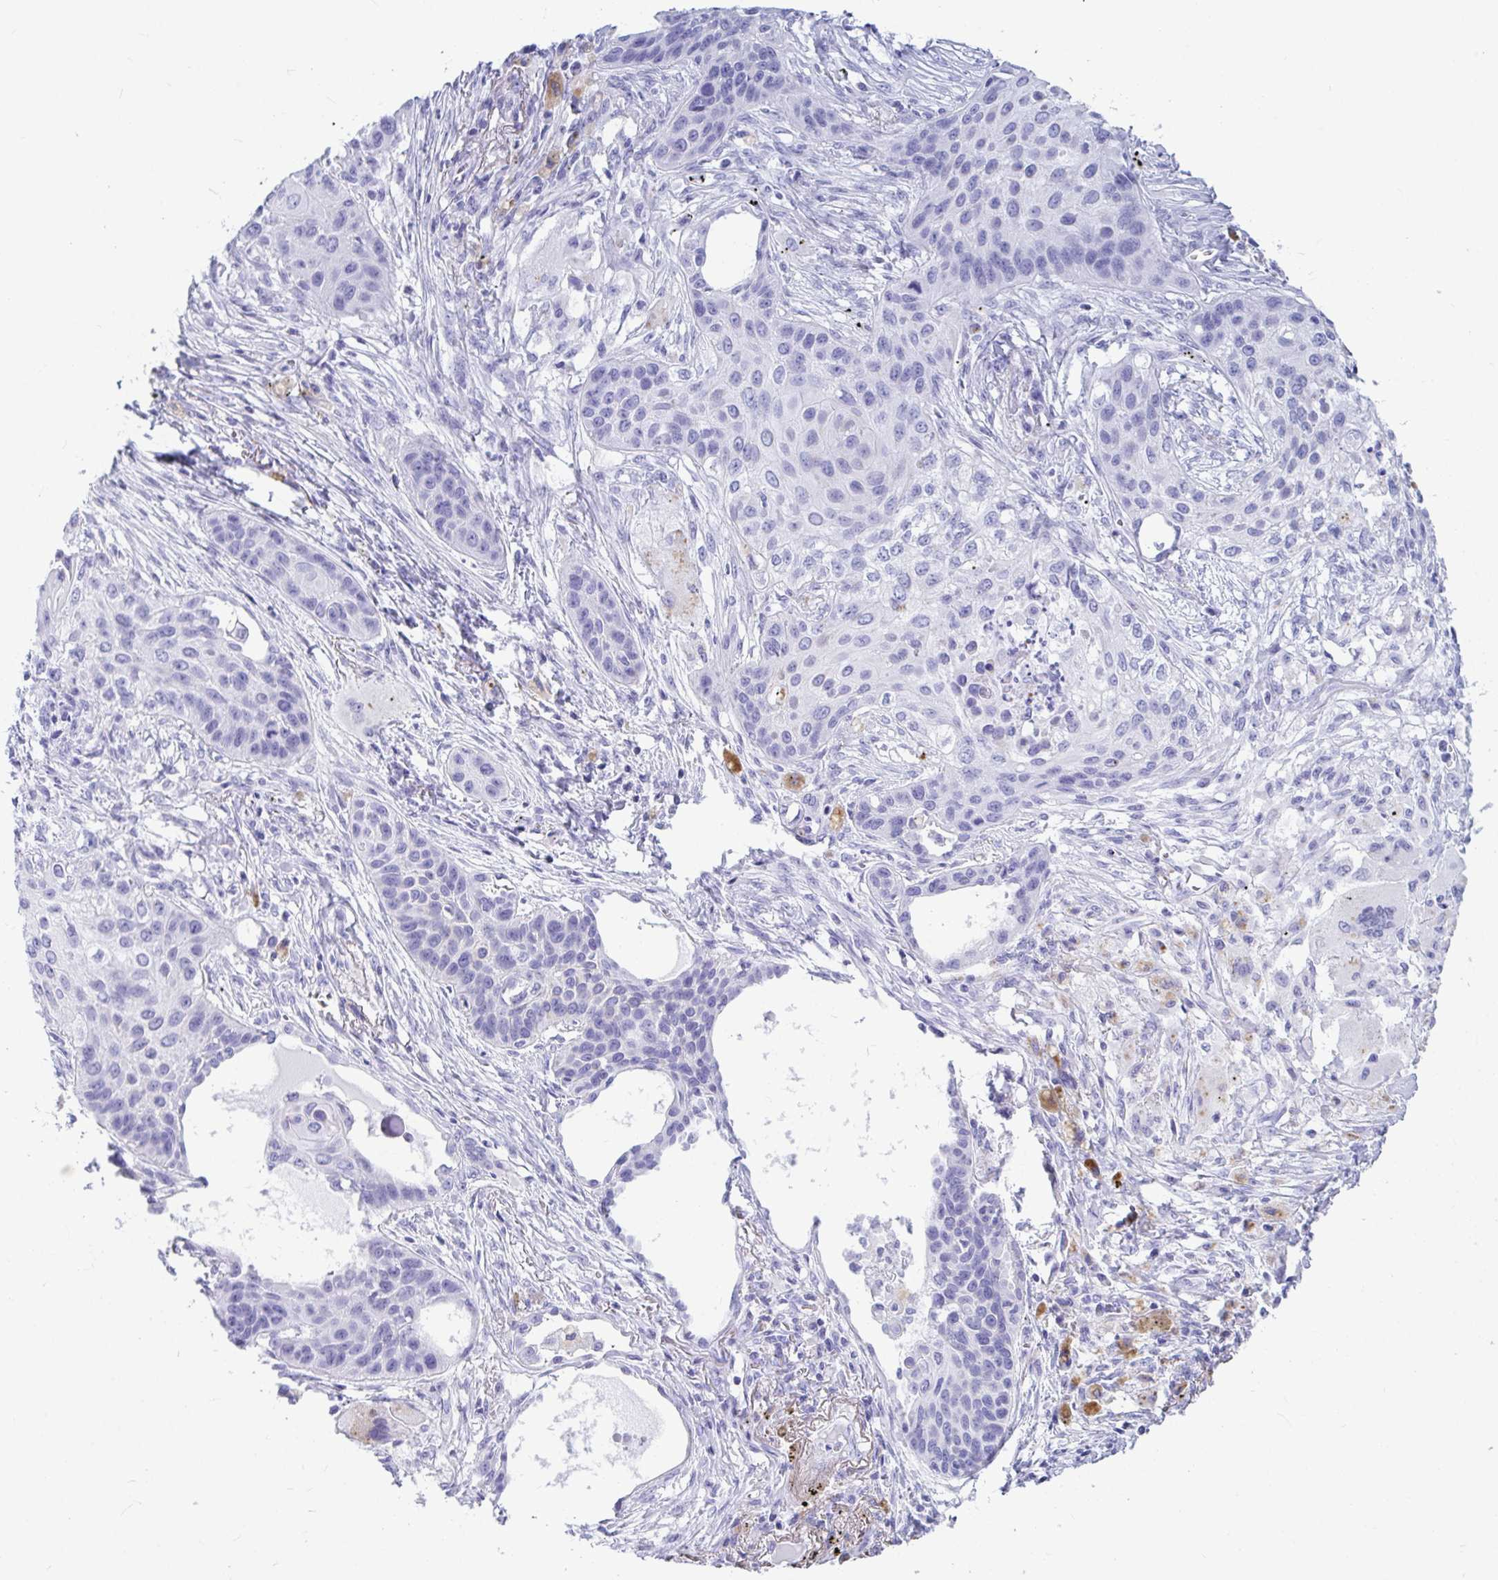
{"staining": {"intensity": "negative", "quantity": "none", "location": "none"}, "tissue": "lung cancer", "cell_type": "Tumor cells", "image_type": "cancer", "snomed": [{"axis": "morphology", "description": "Squamous cell carcinoma, NOS"}, {"axis": "topography", "description": "Lung"}], "caption": "Tumor cells show no significant staining in lung squamous cell carcinoma. The staining is performed using DAB brown chromogen with nuclei counter-stained in using hematoxylin.", "gene": "OR5J2", "patient": {"sex": "male", "age": 71}}